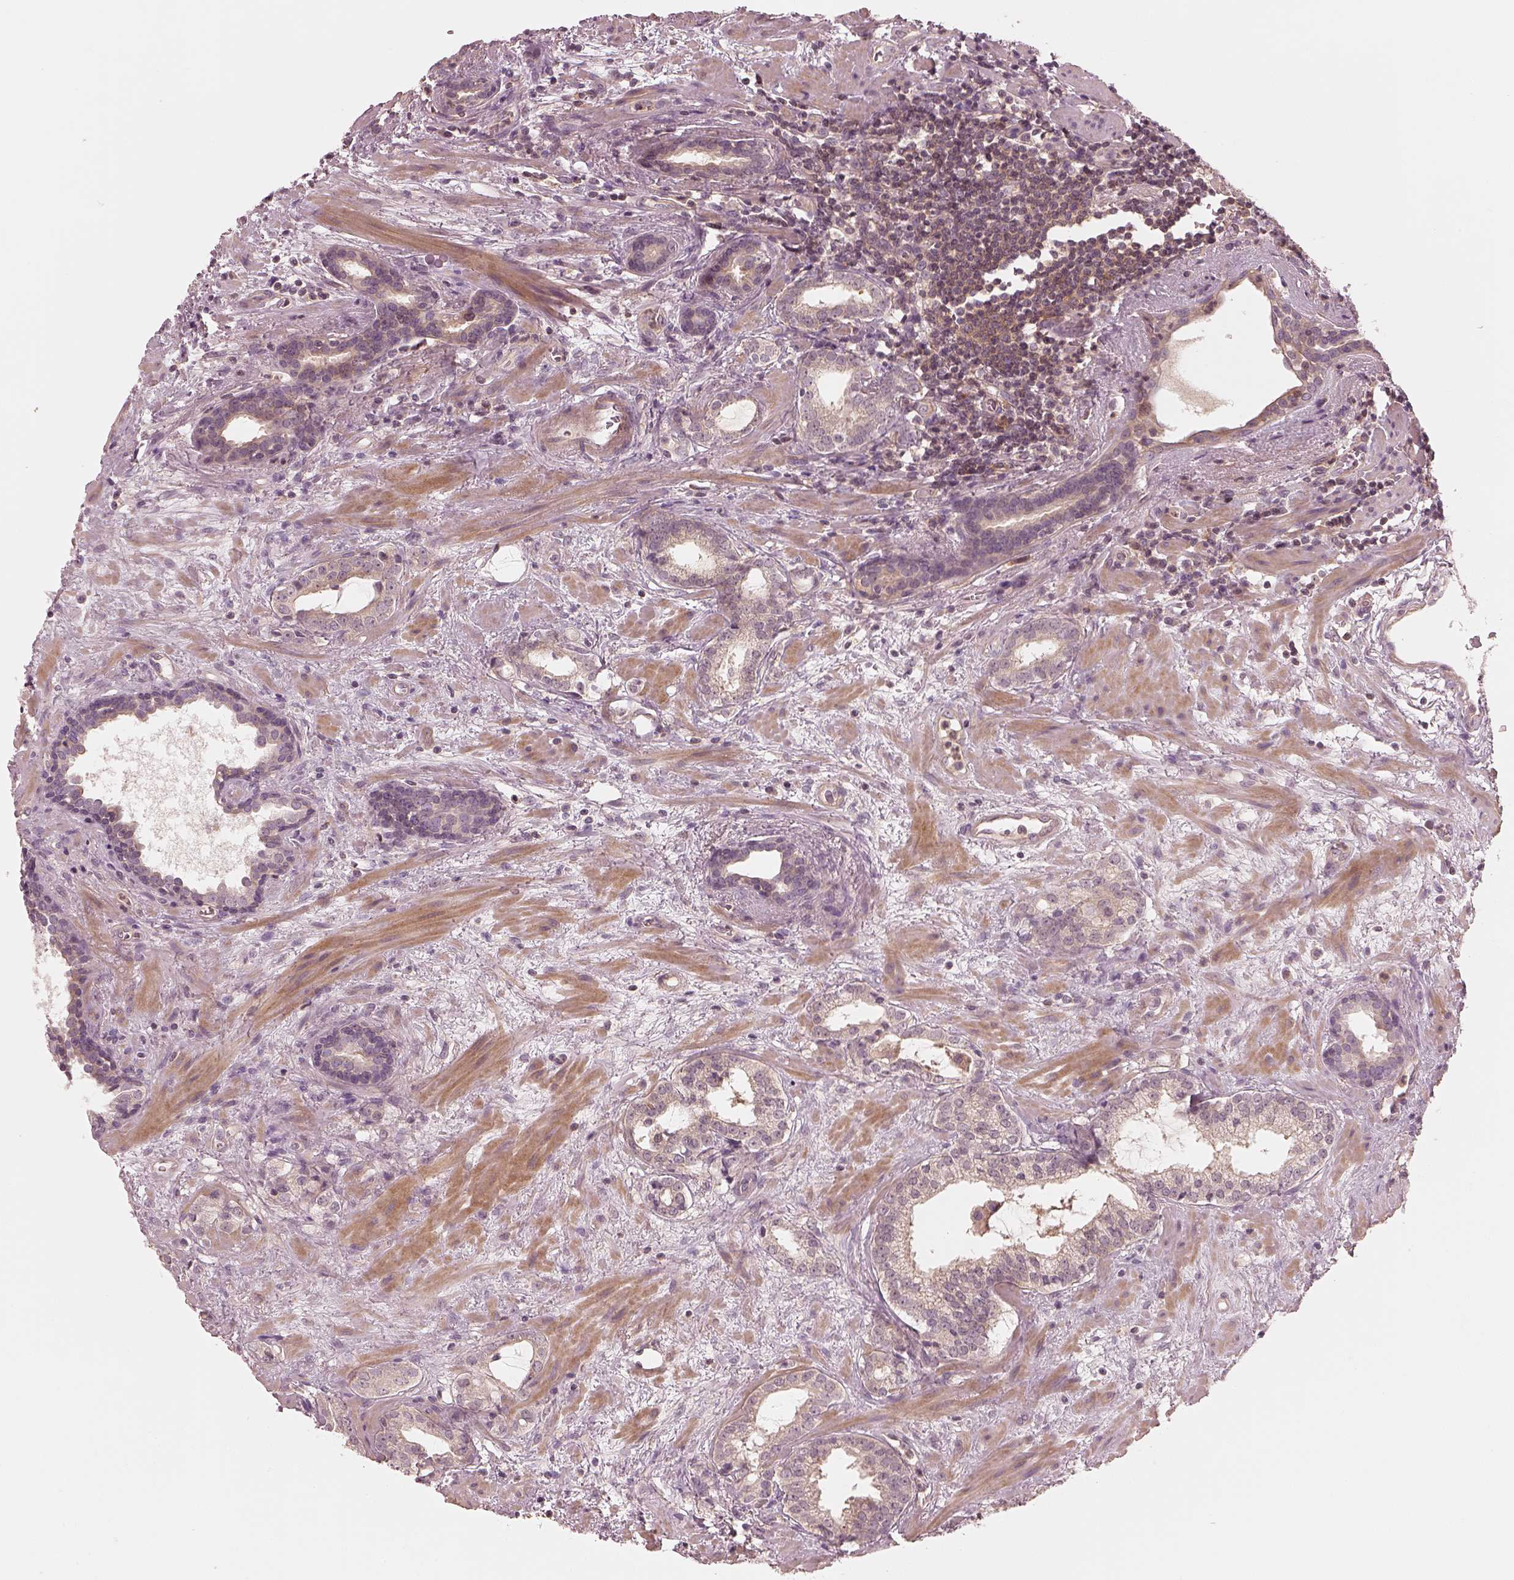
{"staining": {"intensity": "weak", "quantity": "<25%", "location": "cytoplasmic/membranous"}, "tissue": "prostate cancer", "cell_type": "Tumor cells", "image_type": "cancer", "snomed": [{"axis": "morphology", "description": "Adenocarcinoma, NOS"}, {"axis": "topography", "description": "Prostate"}], "caption": "Protein analysis of prostate adenocarcinoma displays no significant expression in tumor cells.", "gene": "FAM107B", "patient": {"sex": "male", "age": 66}}